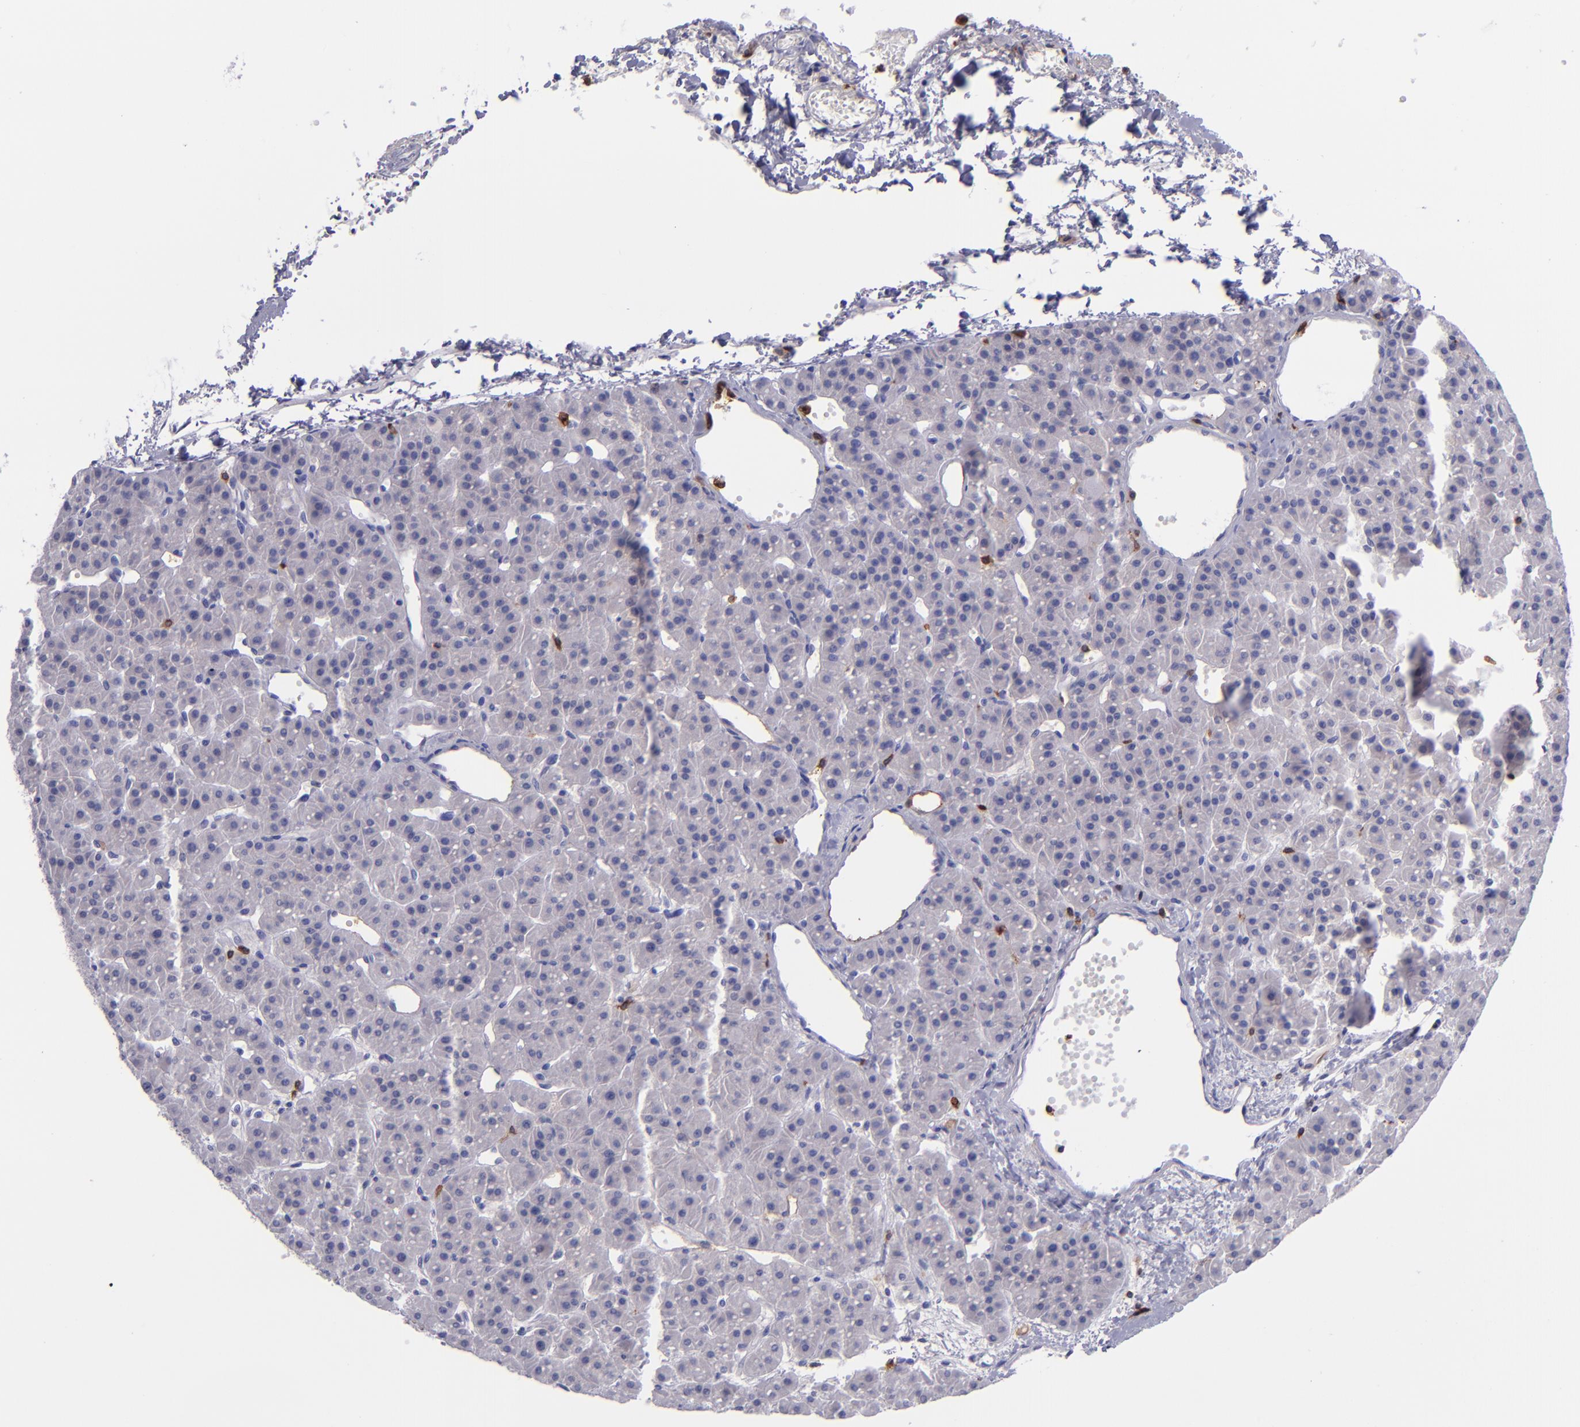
{"staining": {"intensity": "negative", "quantity": "none", "location": "none"}, "tissue": "parathyroid gland", "cell_type": "Glandular cells", "image_type": "normal", "snomed": [{"axis": "morphology", "description": "Normal tissue, NOS"}, {"axis": "topography", "description": "Parathyroid gland"}], "caption": "IHC histopathology image of normal human parathyroid gland stained for a protein (brown), which exhibits no staining in glandular cells. (DAB IHC with hematoxylin counter stain).", "gene": "ICAM3", "patient": {"sex": "female", "age": 76}}